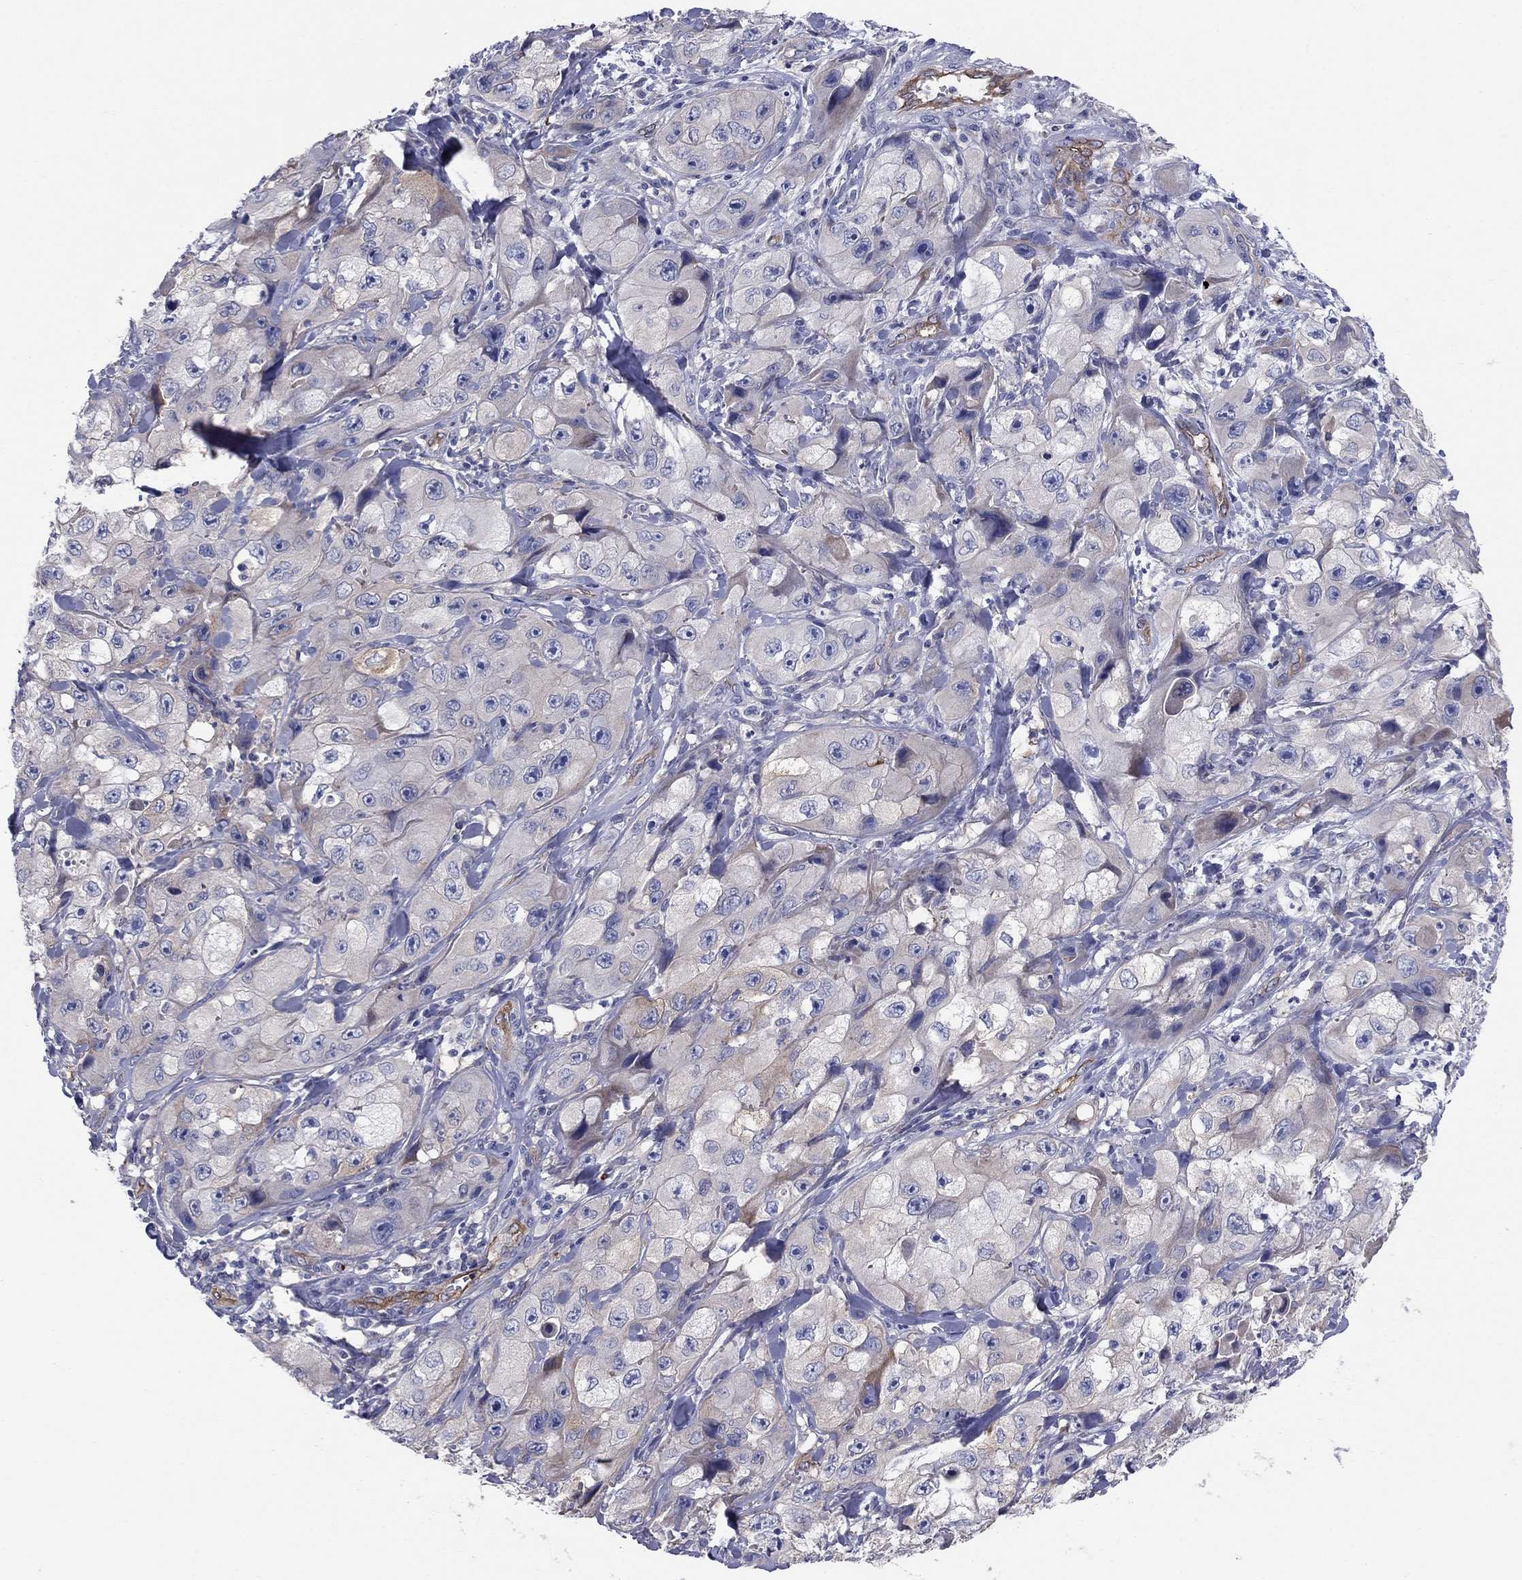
{"staining": {"intensity": "negative", "quantity": "none", "location": "none"}, "tissue": "skin cancer", "cell_type": "Tumor cells", "image_type": "cancer", "snomed": [{"axis": "morphology", "description": "Squamous cell carcinoma, NOS"}, {"axis": "topography", "description": "Skin"}, {"axis": "topography", "description": "Subcutis"}], "caption": "The IHC photomicrograph has no significant expression in tumor cells of skin cancer tissue.", "gene": "EMP2", "patient": {"sex": "male", "age": 73}}